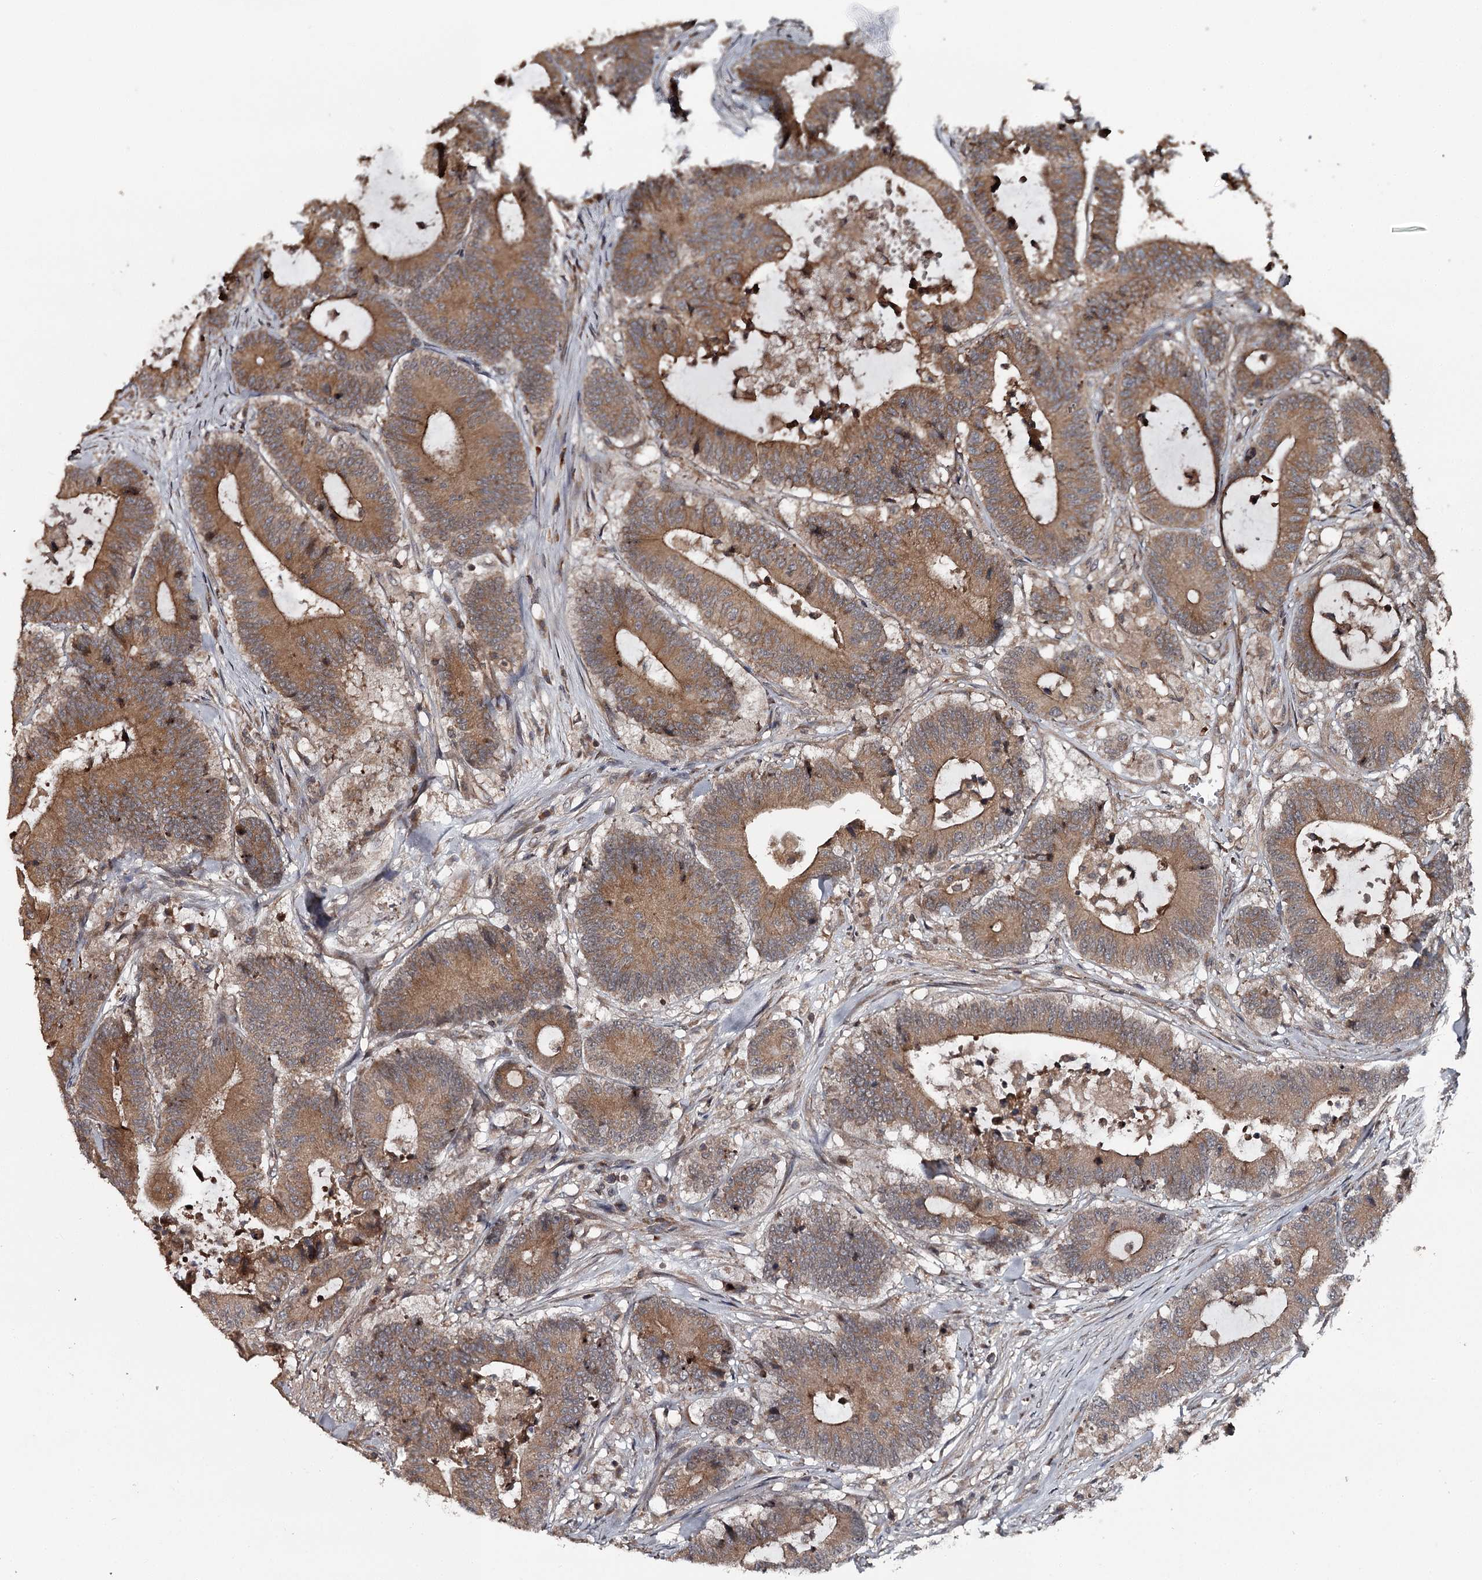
{"staining": {"intensity": "moderate", "quantity": ">75%", "location": "cytoplasmic/membranous"}, "tissue": "colorectal cancer", "cell_type": "Tumor cells", "image_type": "cancer", "snomed": [{"axis": "morphology", "description": "Adenocarcinoma, NOS"}, {"axis": "topography", "description": "Colon"}], "caption": "A micrograph showing moderate cytoplasmic/membranous expression in approximately >75% of tumor cells in colorectal cancer (adenocarcinoma), as visualized by brown immunohistochemical staining.", "gene": "RAB21", "patient": {"sex": "female", "age": 84}}